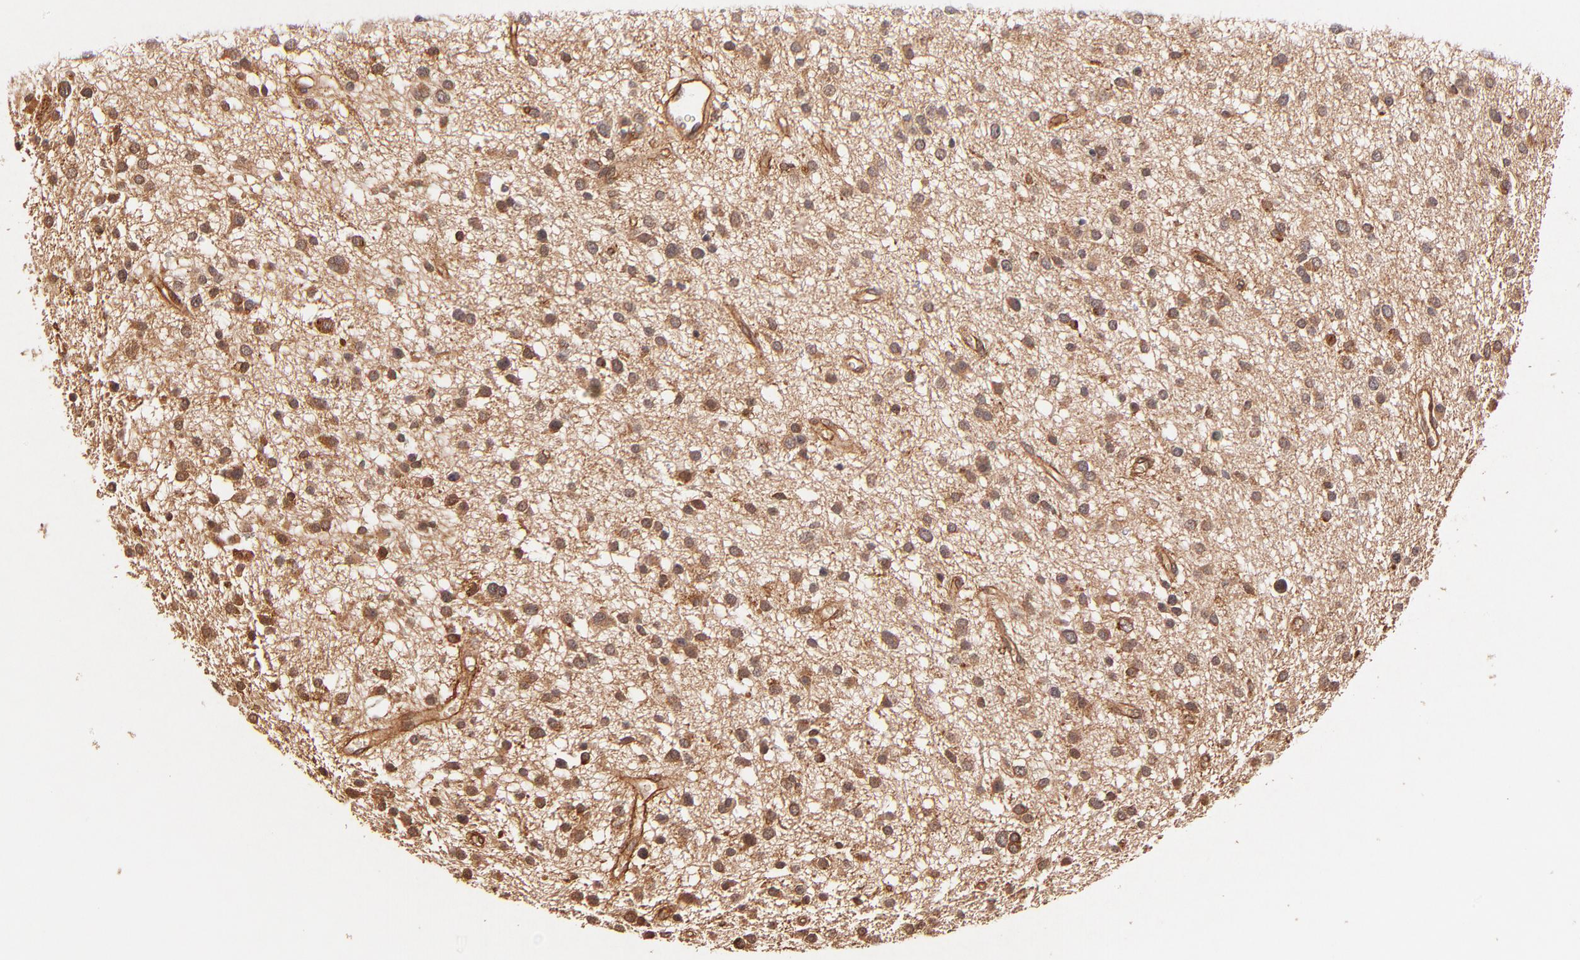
{"staining": {"intensity": "weak", "quantity": "25%-75%", "location": "cytoplasmic/membranous"}, "tissue": "glioma", "cell_type": "Tumor cells", "image_type": "cancer", "snomed": [{"axis": "morphology", "description": "Glioma, malignant, Low grade"}, {"axis": "topography", "description": "Brain"}], "caption": "Weak cytoplasmic/membranous positivity is appreciated in about 25%-75% of tumor cells in glioma.", "gene": "ITGB1", "patient": {"sex": "female", "age": 36}}